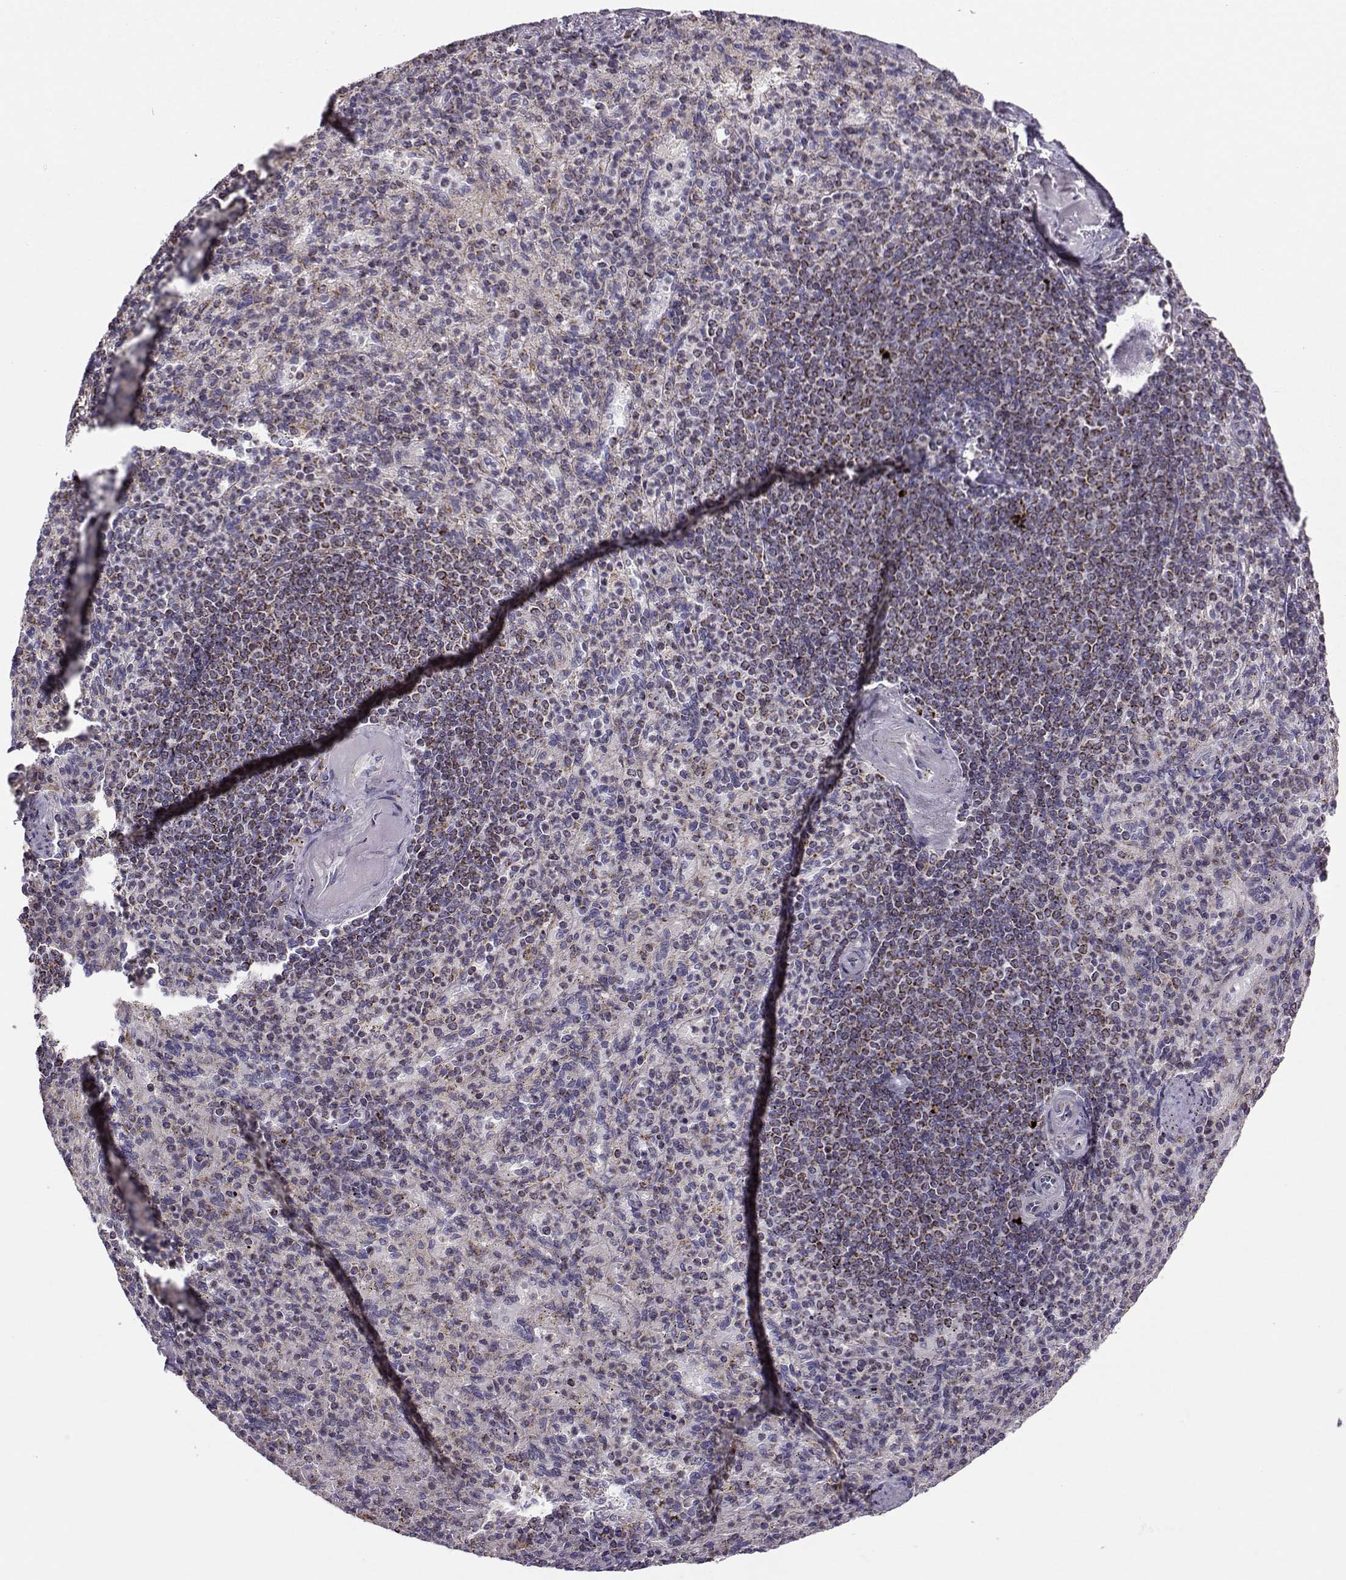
{"staining": {"intensity": "negative", "quantity": "none", "location": "none"}, "tissue": "spleen", "cell_type": "Cells in red pulp", "image_type": "normal", "snomed": [{"axis": "morphology", "description": "Normal tissue, NOS"}, {"axis": "topography", "description": "Spleen"}], "caption": "Immunohistochemical staining of unremarkable spleen reveals no significant staining in cells in red pulp.", "gene": "NECAB3", "patient": {"sex": "female", "age": 74}}